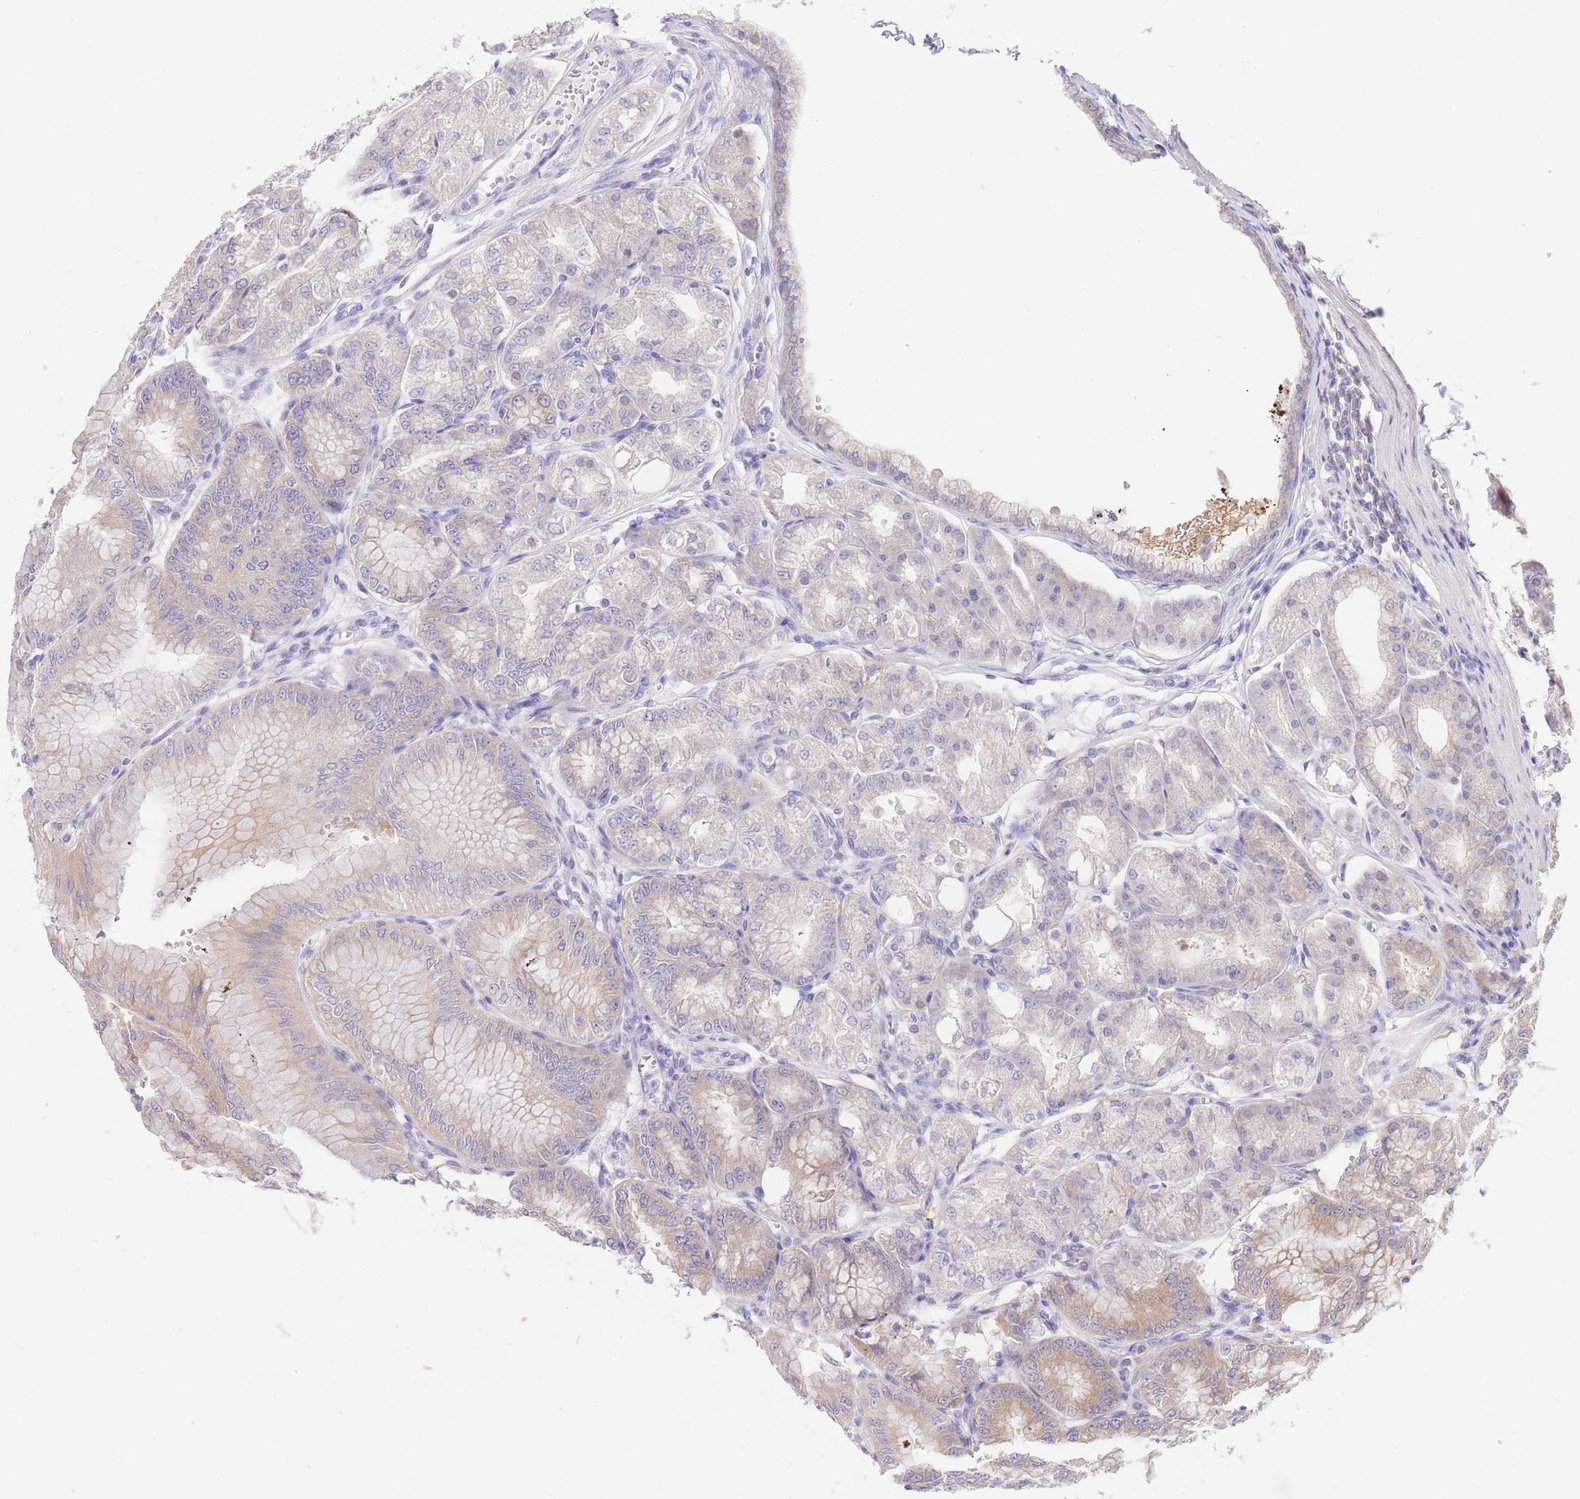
{"staining": {"intensity": "weak", "quantity": "25%-75%", "location": "cytoplasmic/membranous"}, "tissue": "stomach", "cell_type": "Glandular cells", "image_type": "normal", "snomed": [{"axis": "morphology", "description": "Normal tissue, NOS"}, {"axis": "topography", "description": "Stomach, lower"}], "caption": "Stomach stained with immunohistochemistry demonstrates weak cytoplasmic/membranous positivity in about 25%-75% of glandular cells.", "gene": "LIPH", "patient": {"sex": "male", "age": 71}}